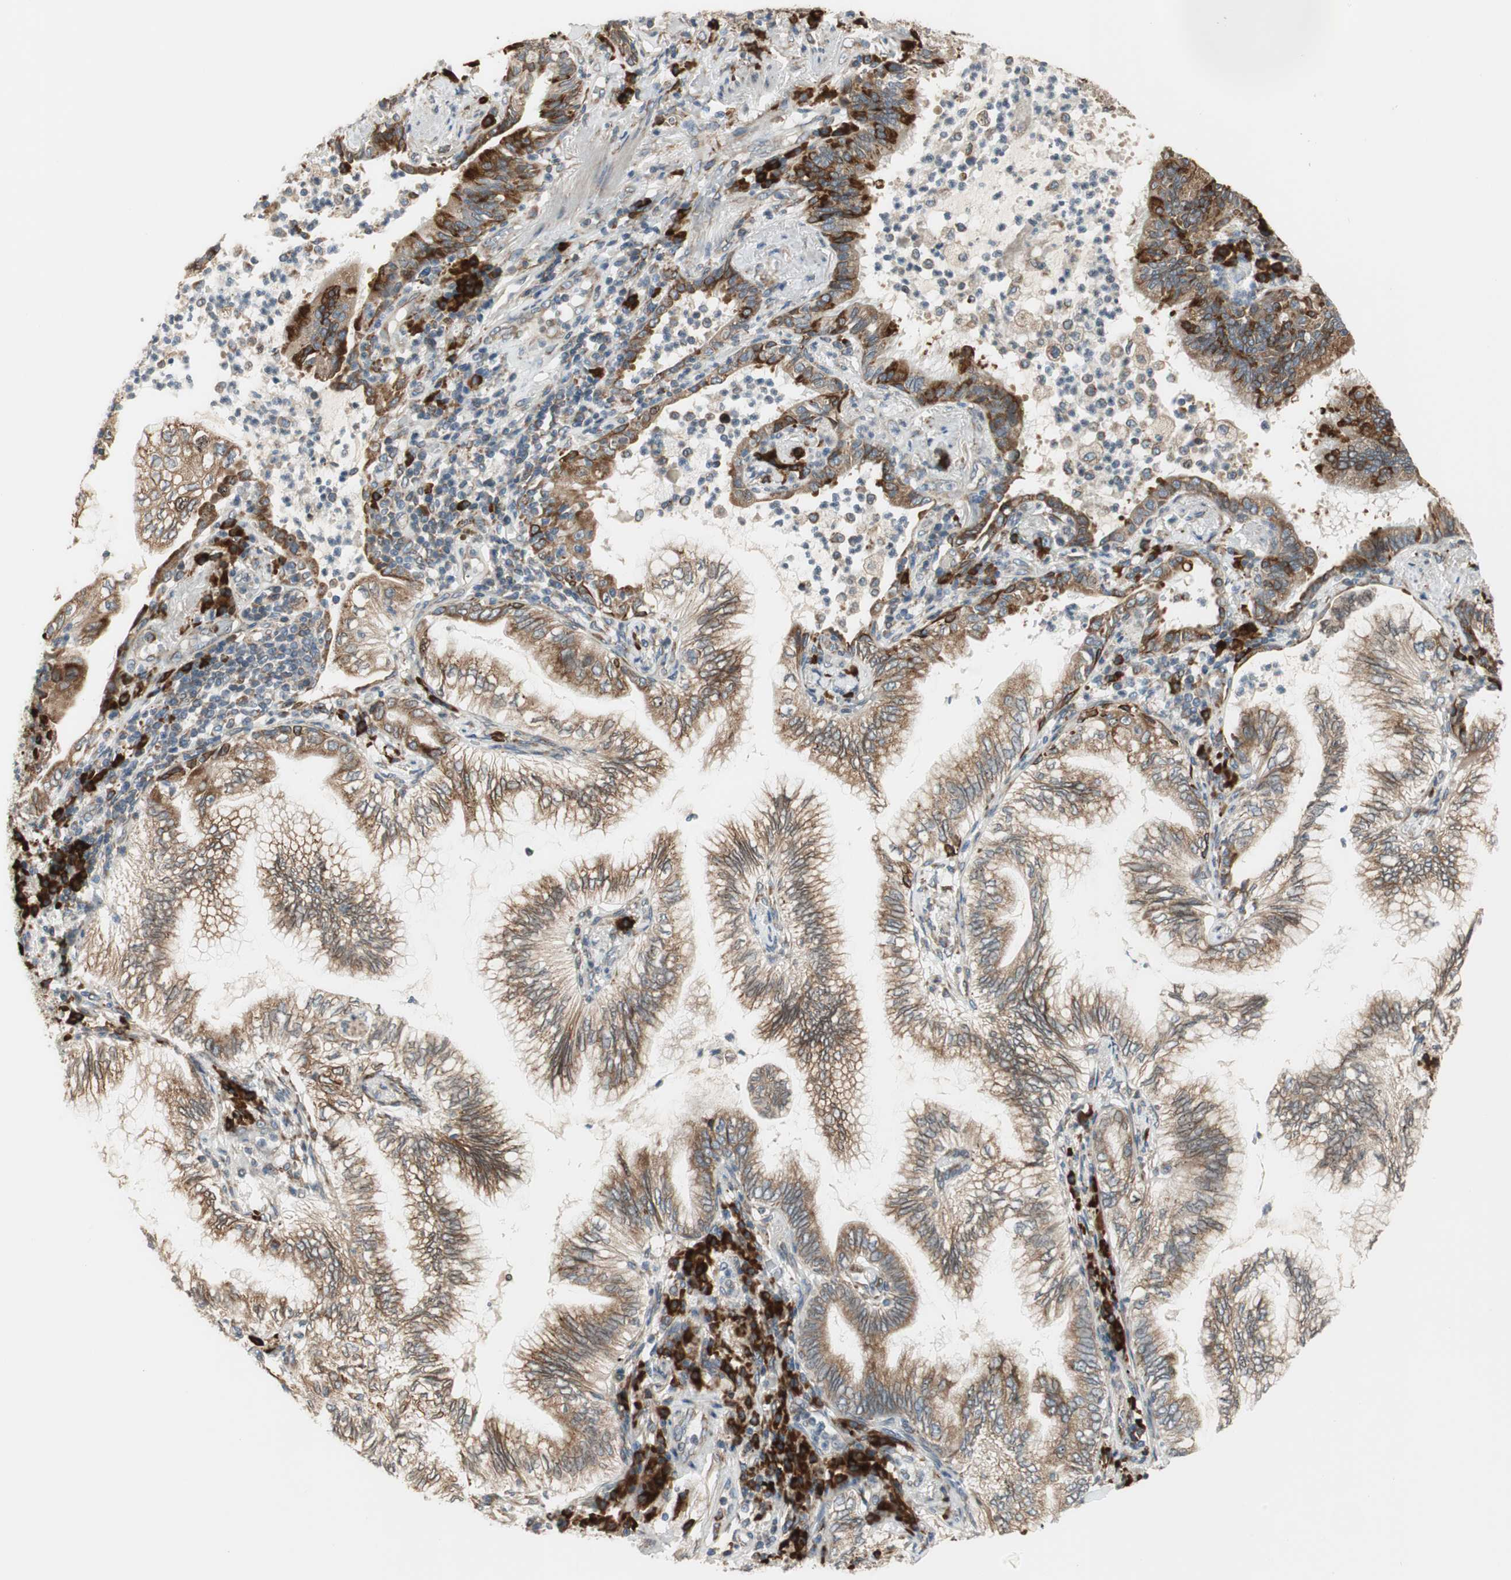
{"staining": {"intensity": "moderate", "quantity": ">75%", "location": "cytoplasmic/membranous"}, "tissue": "lung cancer", "cell_type": "Tumor cells", "image_type": "cancer", "snomed": [{"axis": "morphology", "description": "Normal tissue, NOS"}, {"axis": "morphology", "description": "Adenocarcinoma, NOS"}, {"axis": "topography", "description": "Bronchus"}, {"axis": "topography", "description": "Lung"}], "caption": "A brown stain shows moderate cytoplasmic/membranous expression of a protein in lung cancer tumor cells.", "gene": "RPN2", "patient": {"sex": "female", "age": 70}}